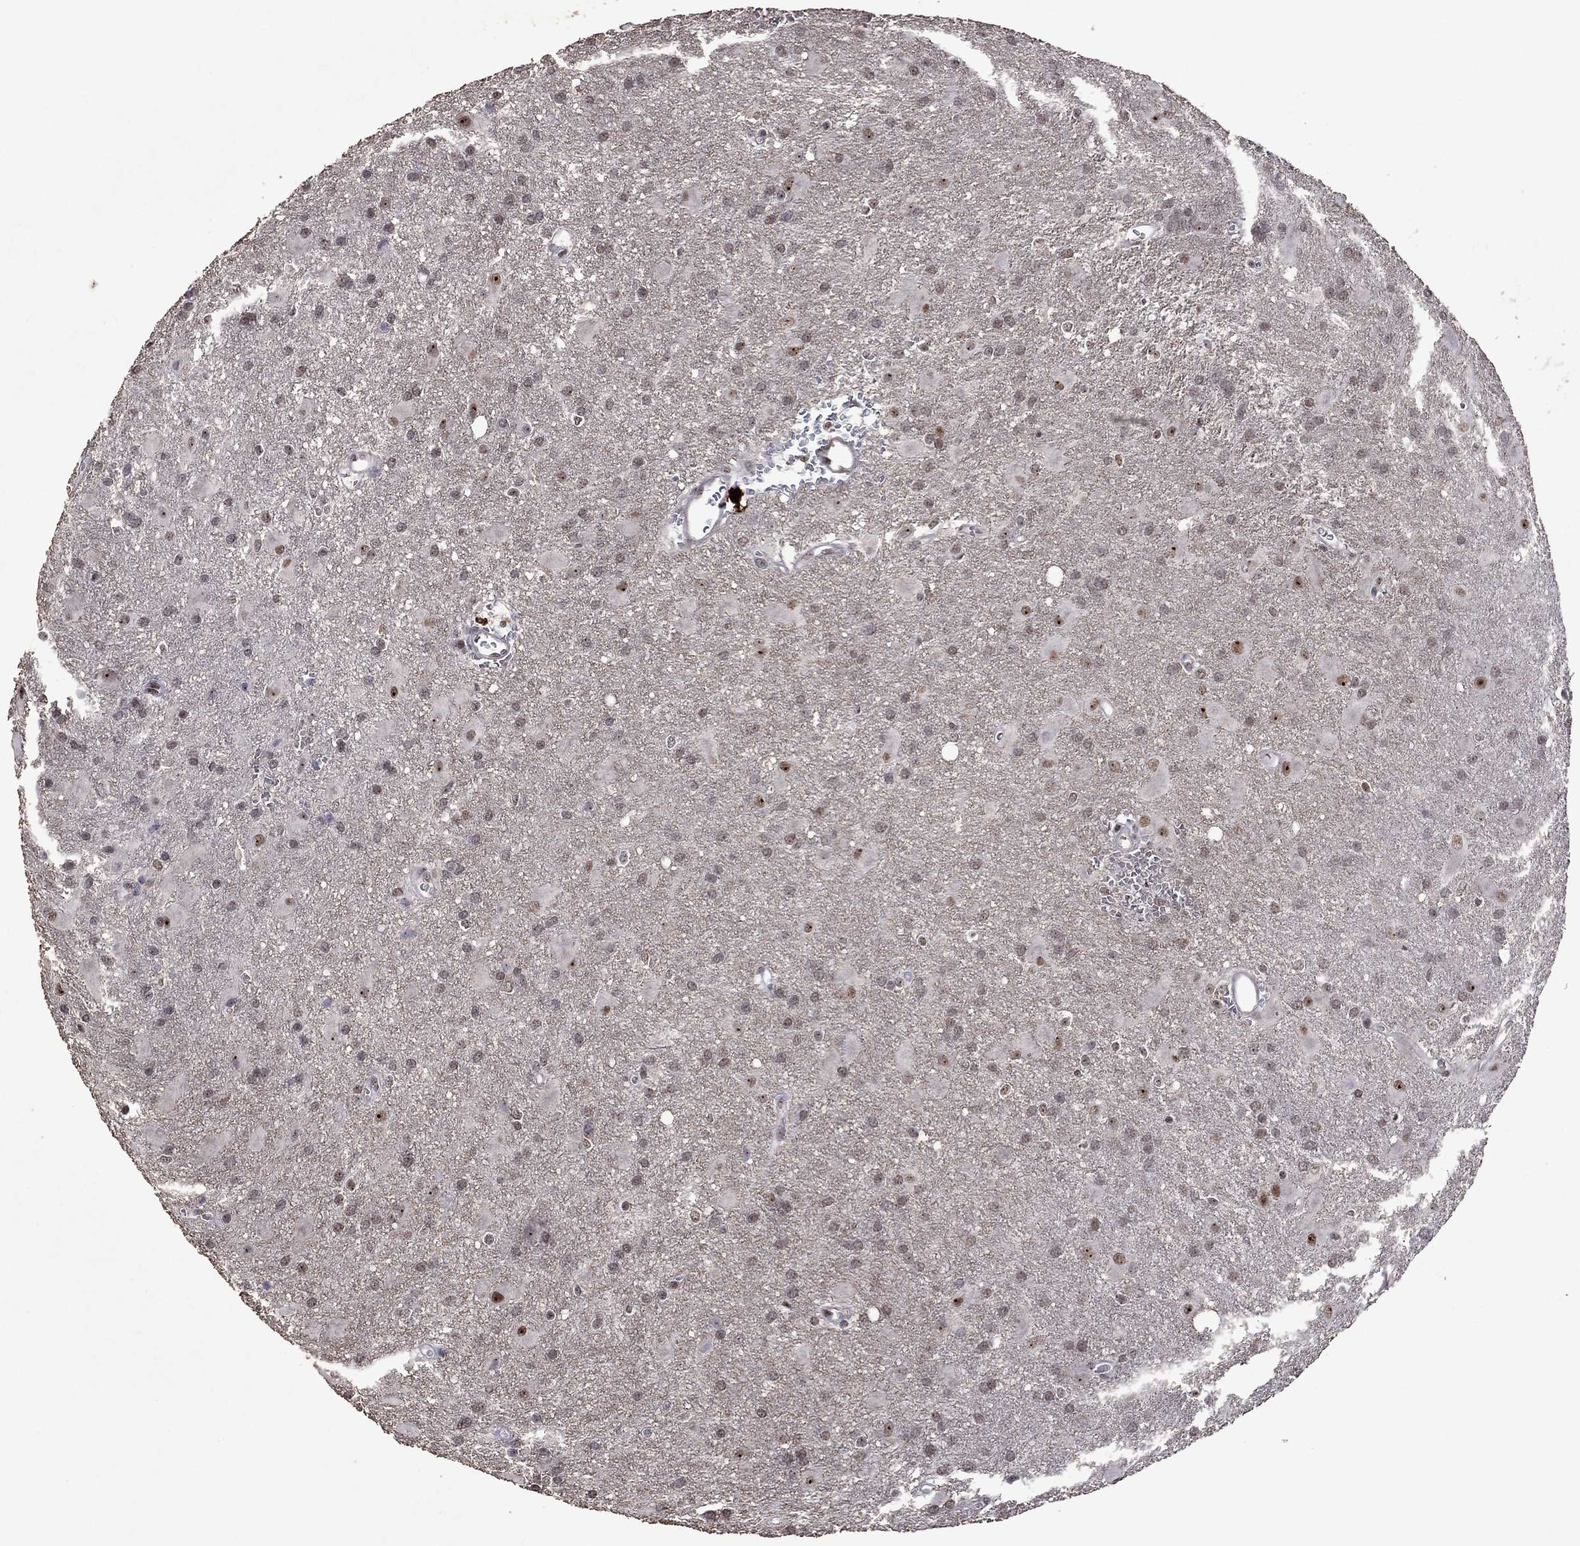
{"staining": {"intensity": "weak", "quantity": "<25%", "location": "nuclear"}, "tissue": "glioma", "cell_type": "Tumor cells", "image_type": "cancer", "snomed": [{"axis": "morphology", "description": "Glioma, malignant, Low grade"}, {"axis": "topography", "description": "Brain"}], "caption": "The image reveals no staining of tumor cells in glioma.", "gene": "SPOUT1", "patient": {"sex": "male", "age": 58}}